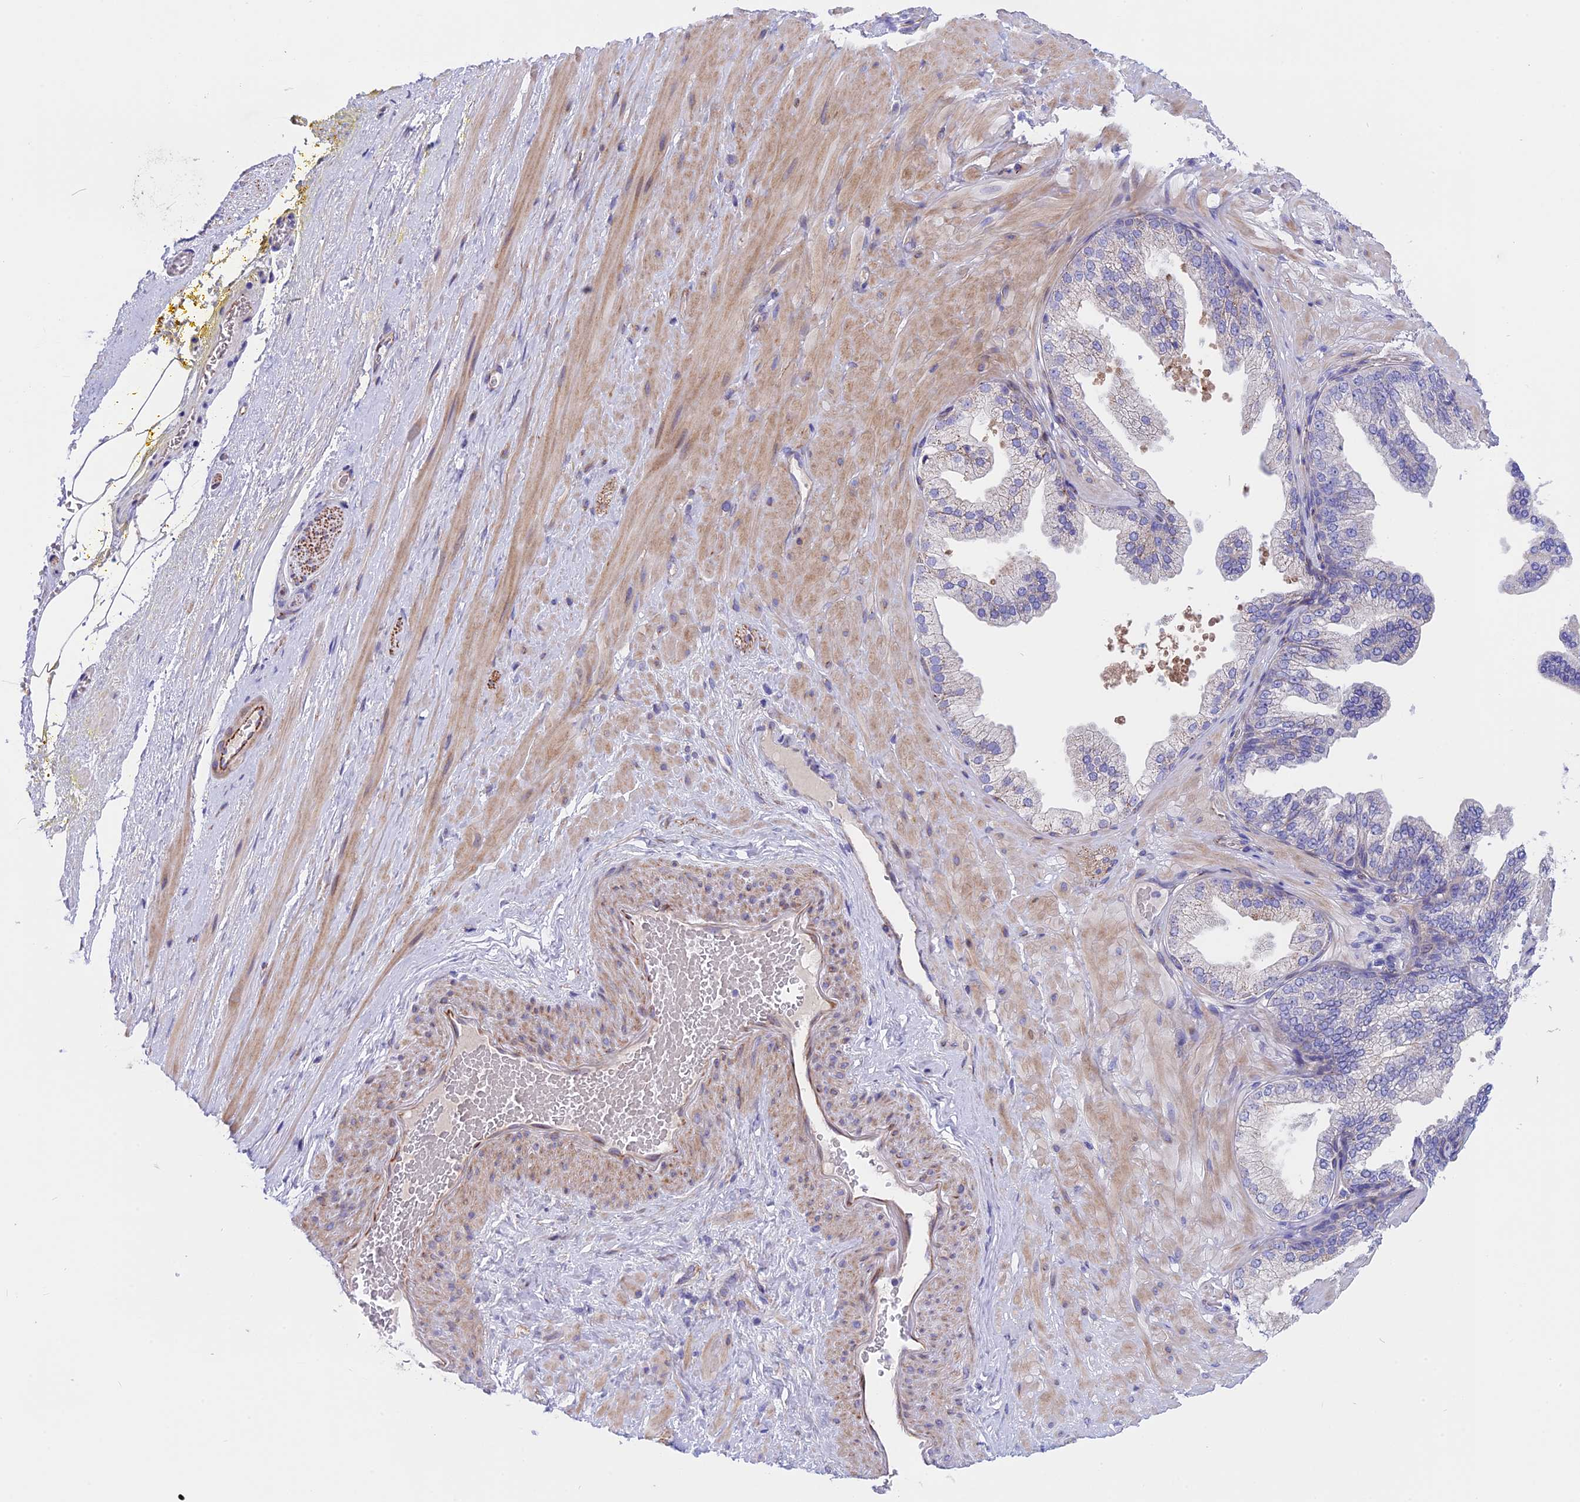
{"staining": {"intensity": "negative", "quantity": "none", "location": "none"}, "tissue": "adipose tissue", "cell_type": "Adipocytes", "image_type": "normal", "snomed": [{"axis": "morphology", "description": "Normal tissue, NOS"}, {"axis": "morphology", "description": "Adenocarcinoma, Low grade"}, {"axis": "topography", "description": "Prostate"}, {"axis": "topography", "description": "Peripheral nerve tissue"}], "caption": "The histopathology image shows no staining of adipocytes in normal adipose tissue. (DAB immunohistochemistry (IHC) with hematoxylin counter stain).", "gene": "TMEM138", "patient": {"sex": "male", "age": 63}}